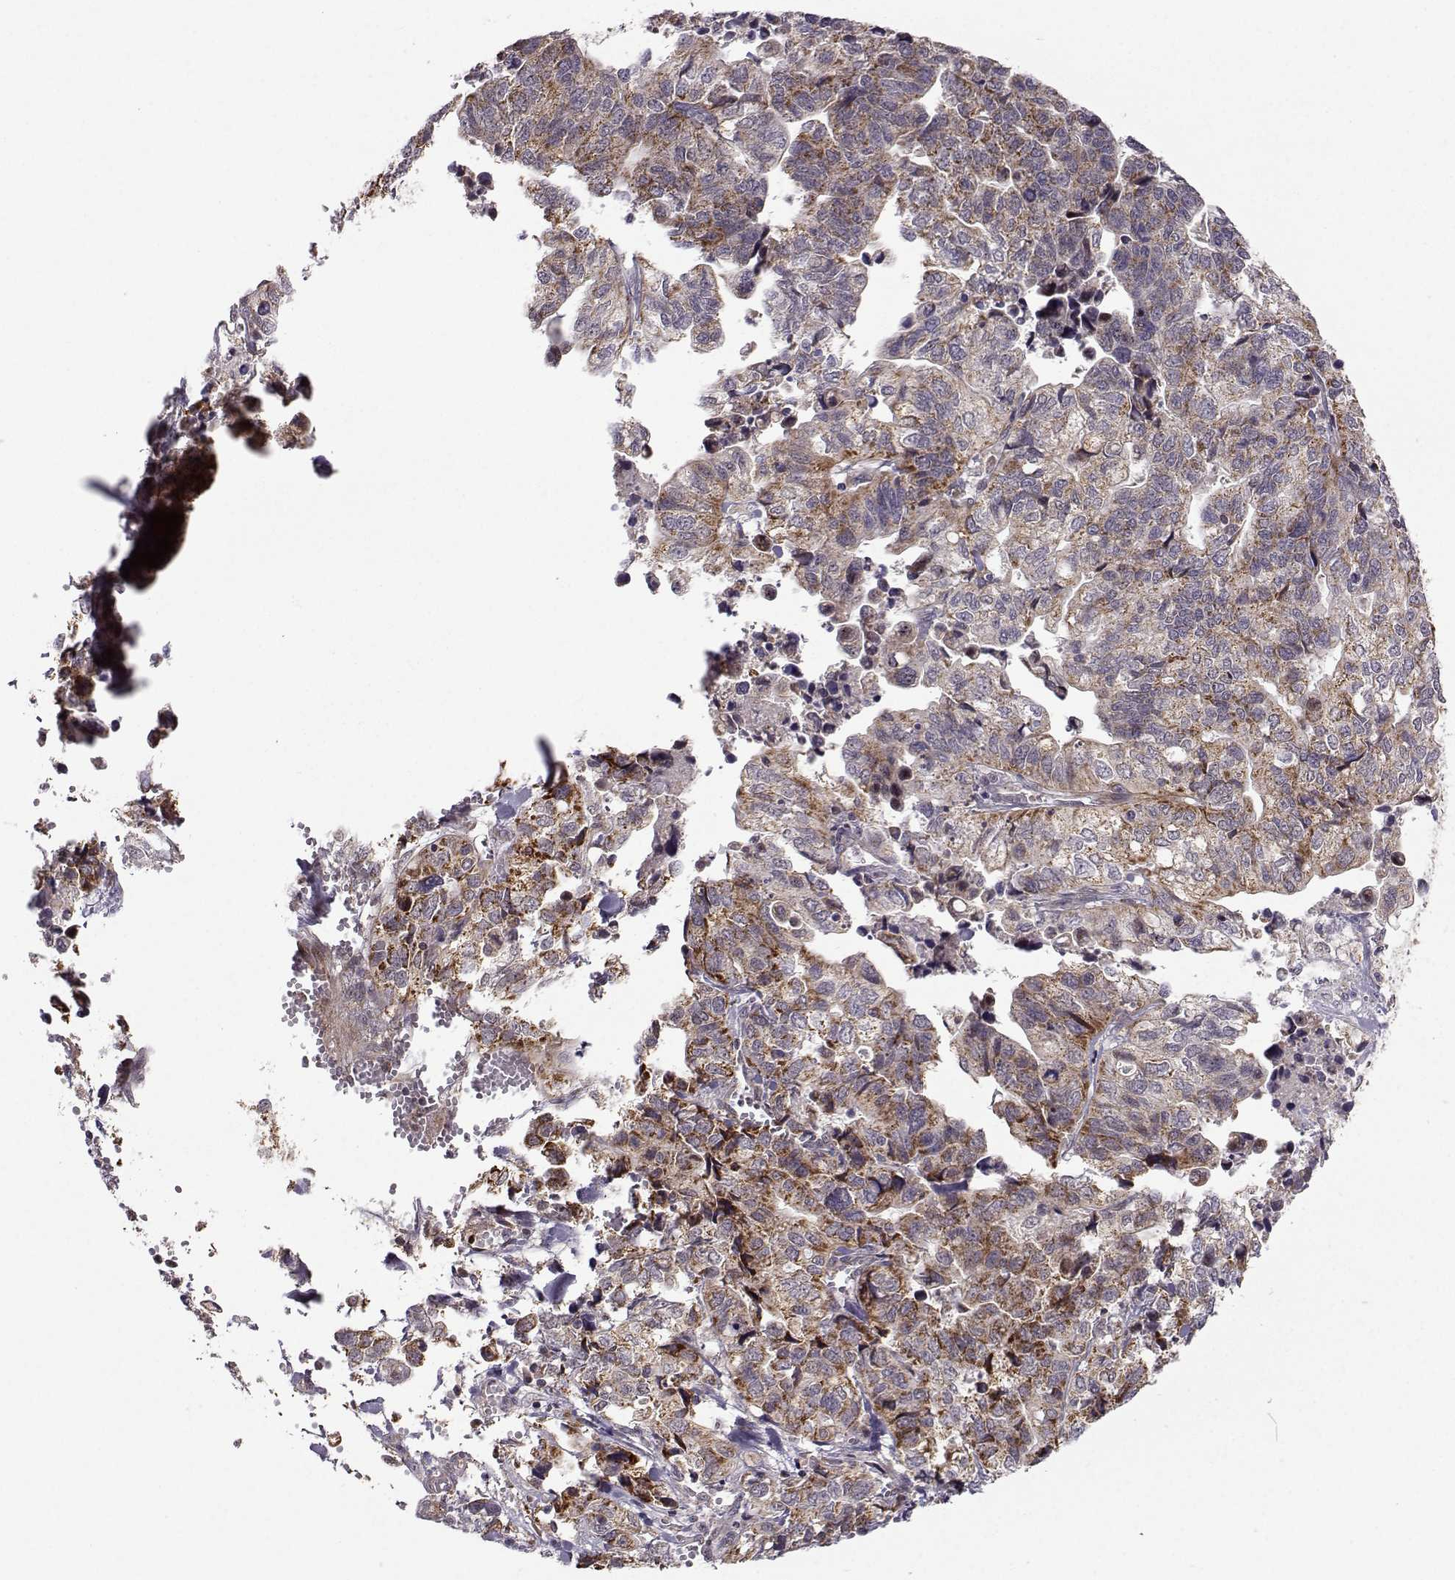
{"staining": {"intensity": "strong", "quantity": "<25%", "location": "cytoplasmic/membranous"}, "tissue": "stomach cancer", "cell_type": "Tumor cells", "image_type": "cancer", "snomed": [{"axis": "morphology", "description": "Adenocarcinoma, NOS"}, {"axis": "topography", "description": "Stomach, upper"}], "caption": "Strong cytoplasmic/membranous positivity for a protein is present in about <25% of tumor cells of adenocarcinoma (stomach) using IHC.", "gene": "NECAB3", "patient": {"sex": "female", "age": 67}}